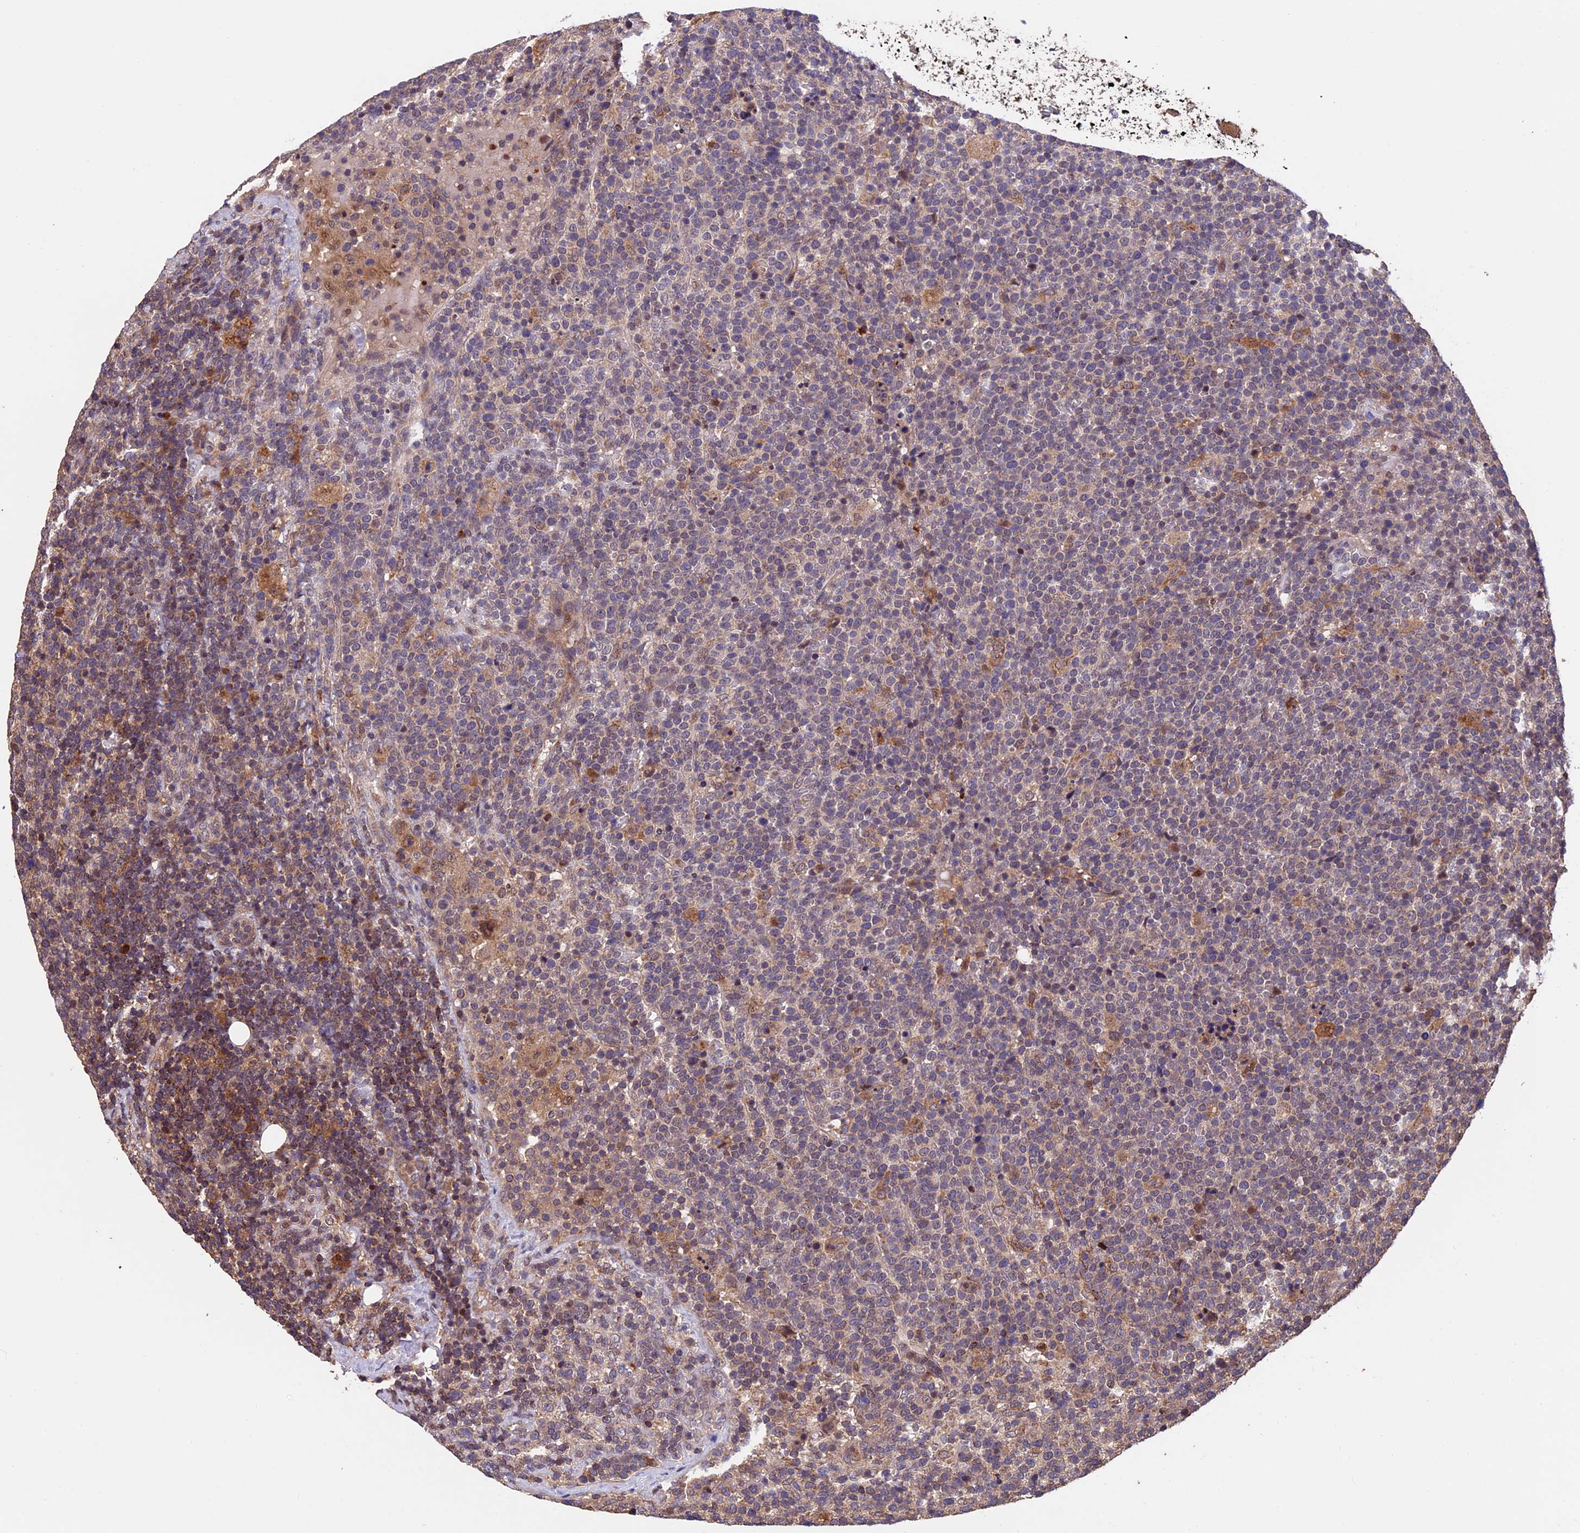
{"staining": {"intensity": "weak", "quantity": "25%-75%", "location": "cytoplasmic/membranous"}, "tissue": "lymphoma", "cell_type": "Tumor cells", "image_type": "cancer", "snomed": [{"axis": "morphology", "description": "Malignant lymphoma, non-Hodgkin's type, High grade"}, {"axis": "topography", "description": "Lymph node"}], "caption": "High-grade malignant lymphoma, non-Hodgkin's type stained with a protein marker displays weak staining in tumor cells.", "gene": "PKD2L2", "patient": {"sex": "male", "age": 61}}